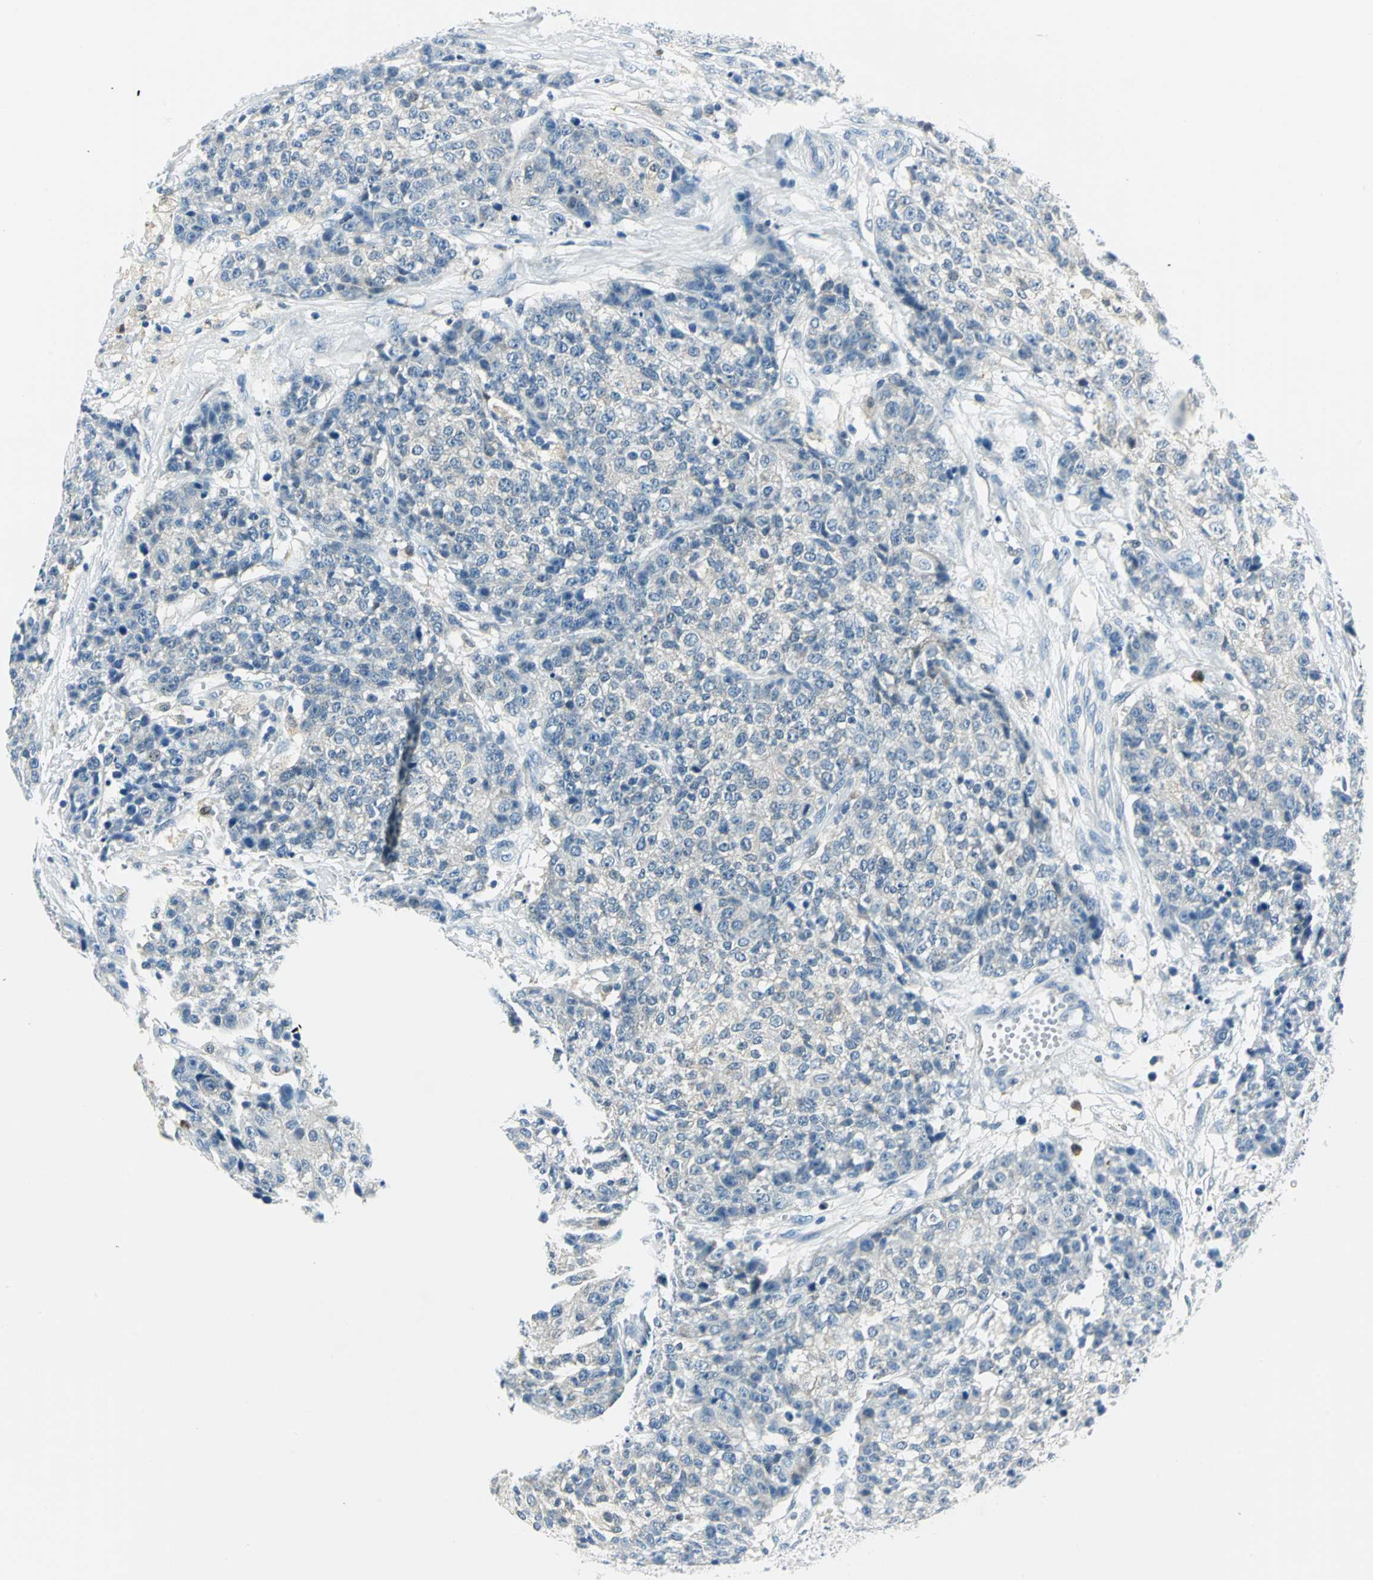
{"staining": {"intensity": "moderate", "quantity": "25%-75%", "location": "cytoplasmic/membranous,nuclear"}, "tissue": "ovarian cancer", "cell_type": "Tumor cells", "image_type": "cancer", "snomed": [{"axis": "morphology", "description": "Carcinoma, endometroid"}, {"axis": "topography", "description": "Ovary"}], "caption": "Brown immunohistochemical staining in human ovarian cancer reveals moderate cytoplasmic/membranous and nuclear positivity in approximately 25%-75% of tumor cells. The protein is stained brown, and the nuclei are stained in blue (DAB IHC with brightfield microscopy, high magnification).", "gene": "AKR1A1", "patient": {"sex": "female", "age": 42}}